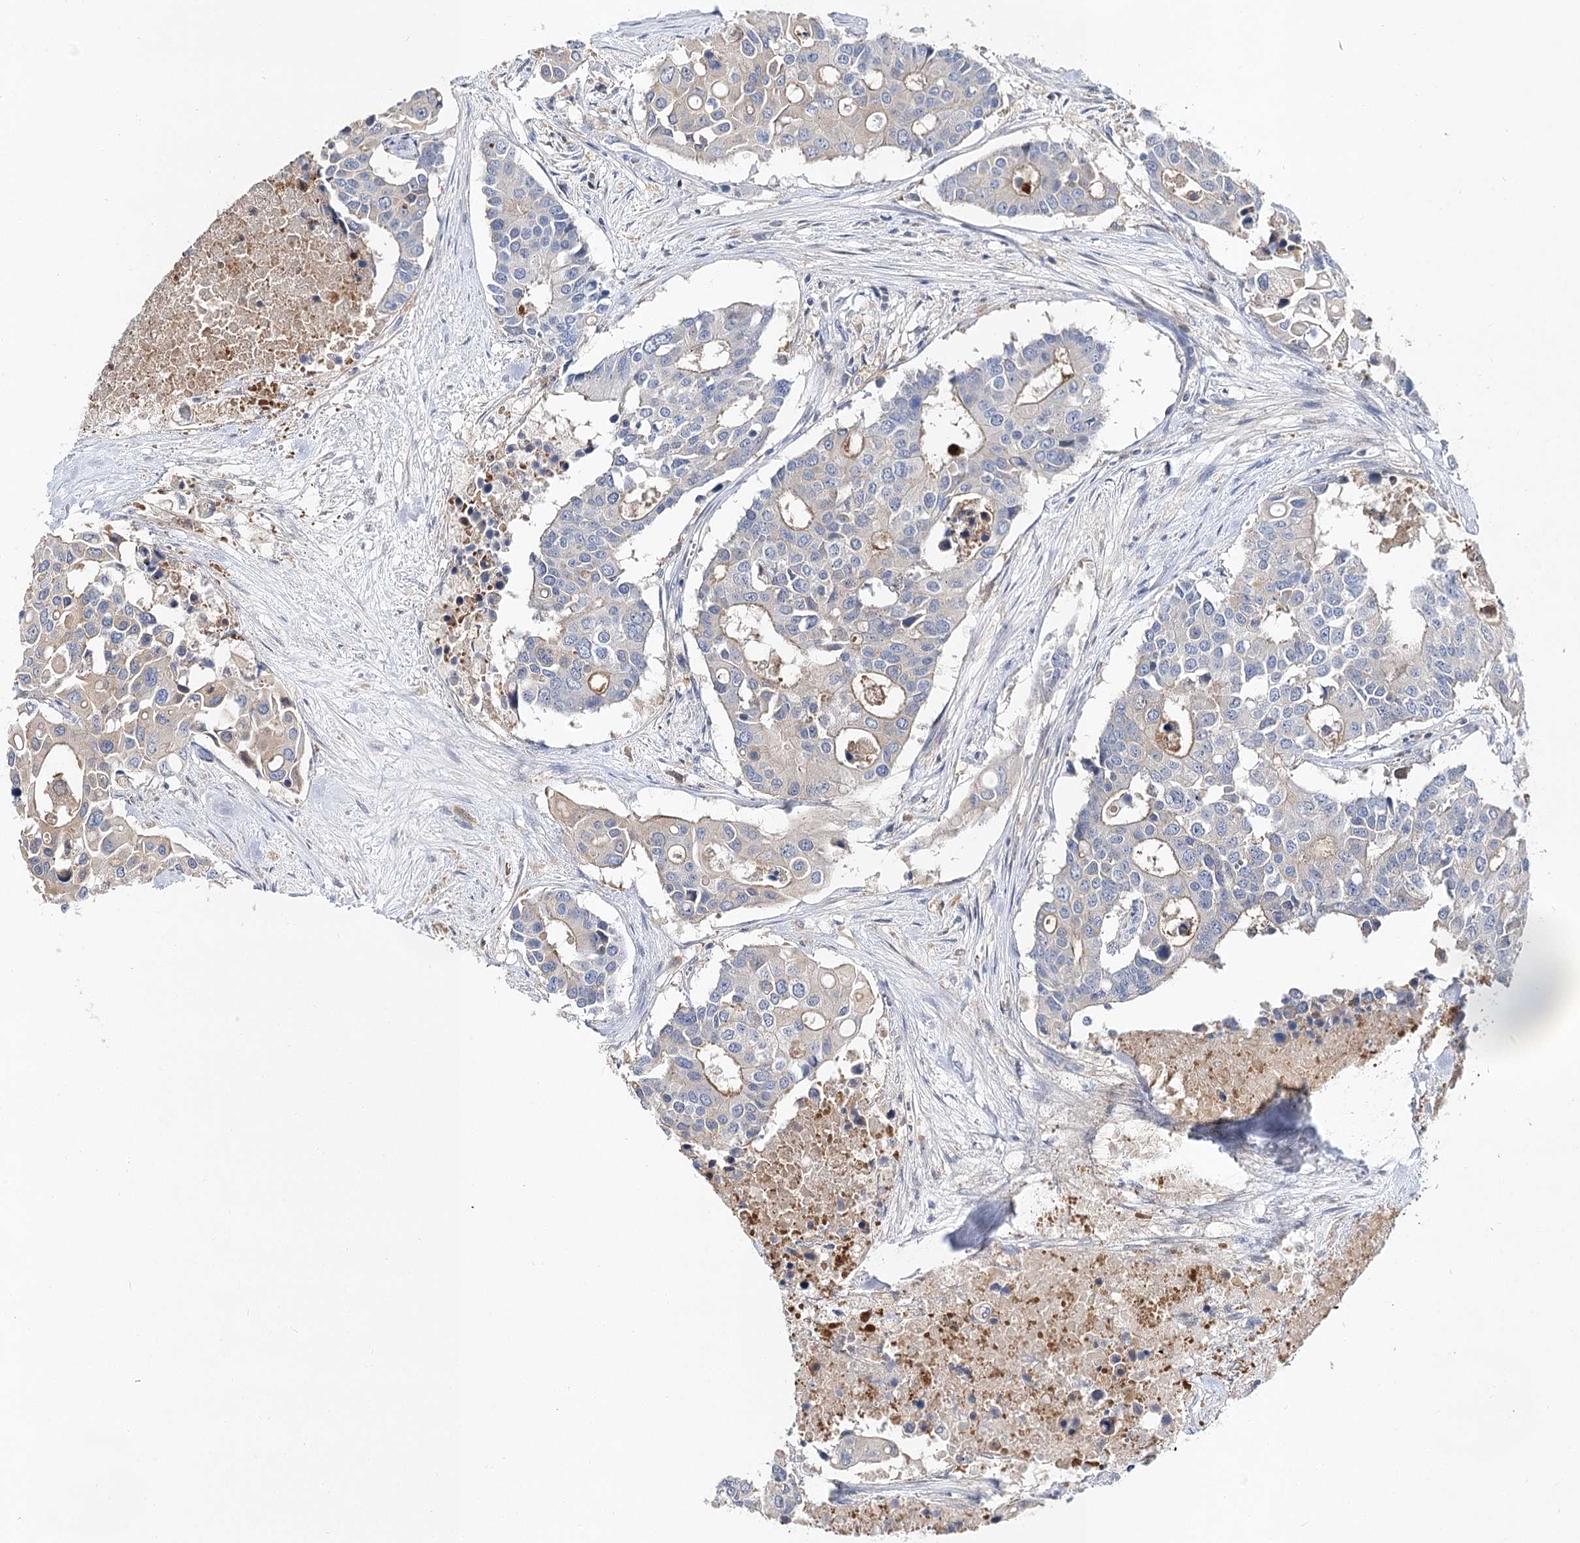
{"staining": {"intensity": "negative", "quantity": "none", "location": "none"}, "tissue": "colorectal cancer", "cell_type": "Tumor cells", "image_type": "cancer", "snomed": [{"axis": "morphology", "description": "Adenocarcinoma, NOS"}, {"axis": "topography", "description": "Colon"}], "caption": "This histopathology image is of colorectal adenocarcinoma stained with immunohistochemistry (IHC) to label a protein in brown with the nuclei are counter-stained blue. There is no positivity in tumor cells.", "gene": "UGP2", "patient": {"sex": "male", "age": 77}}